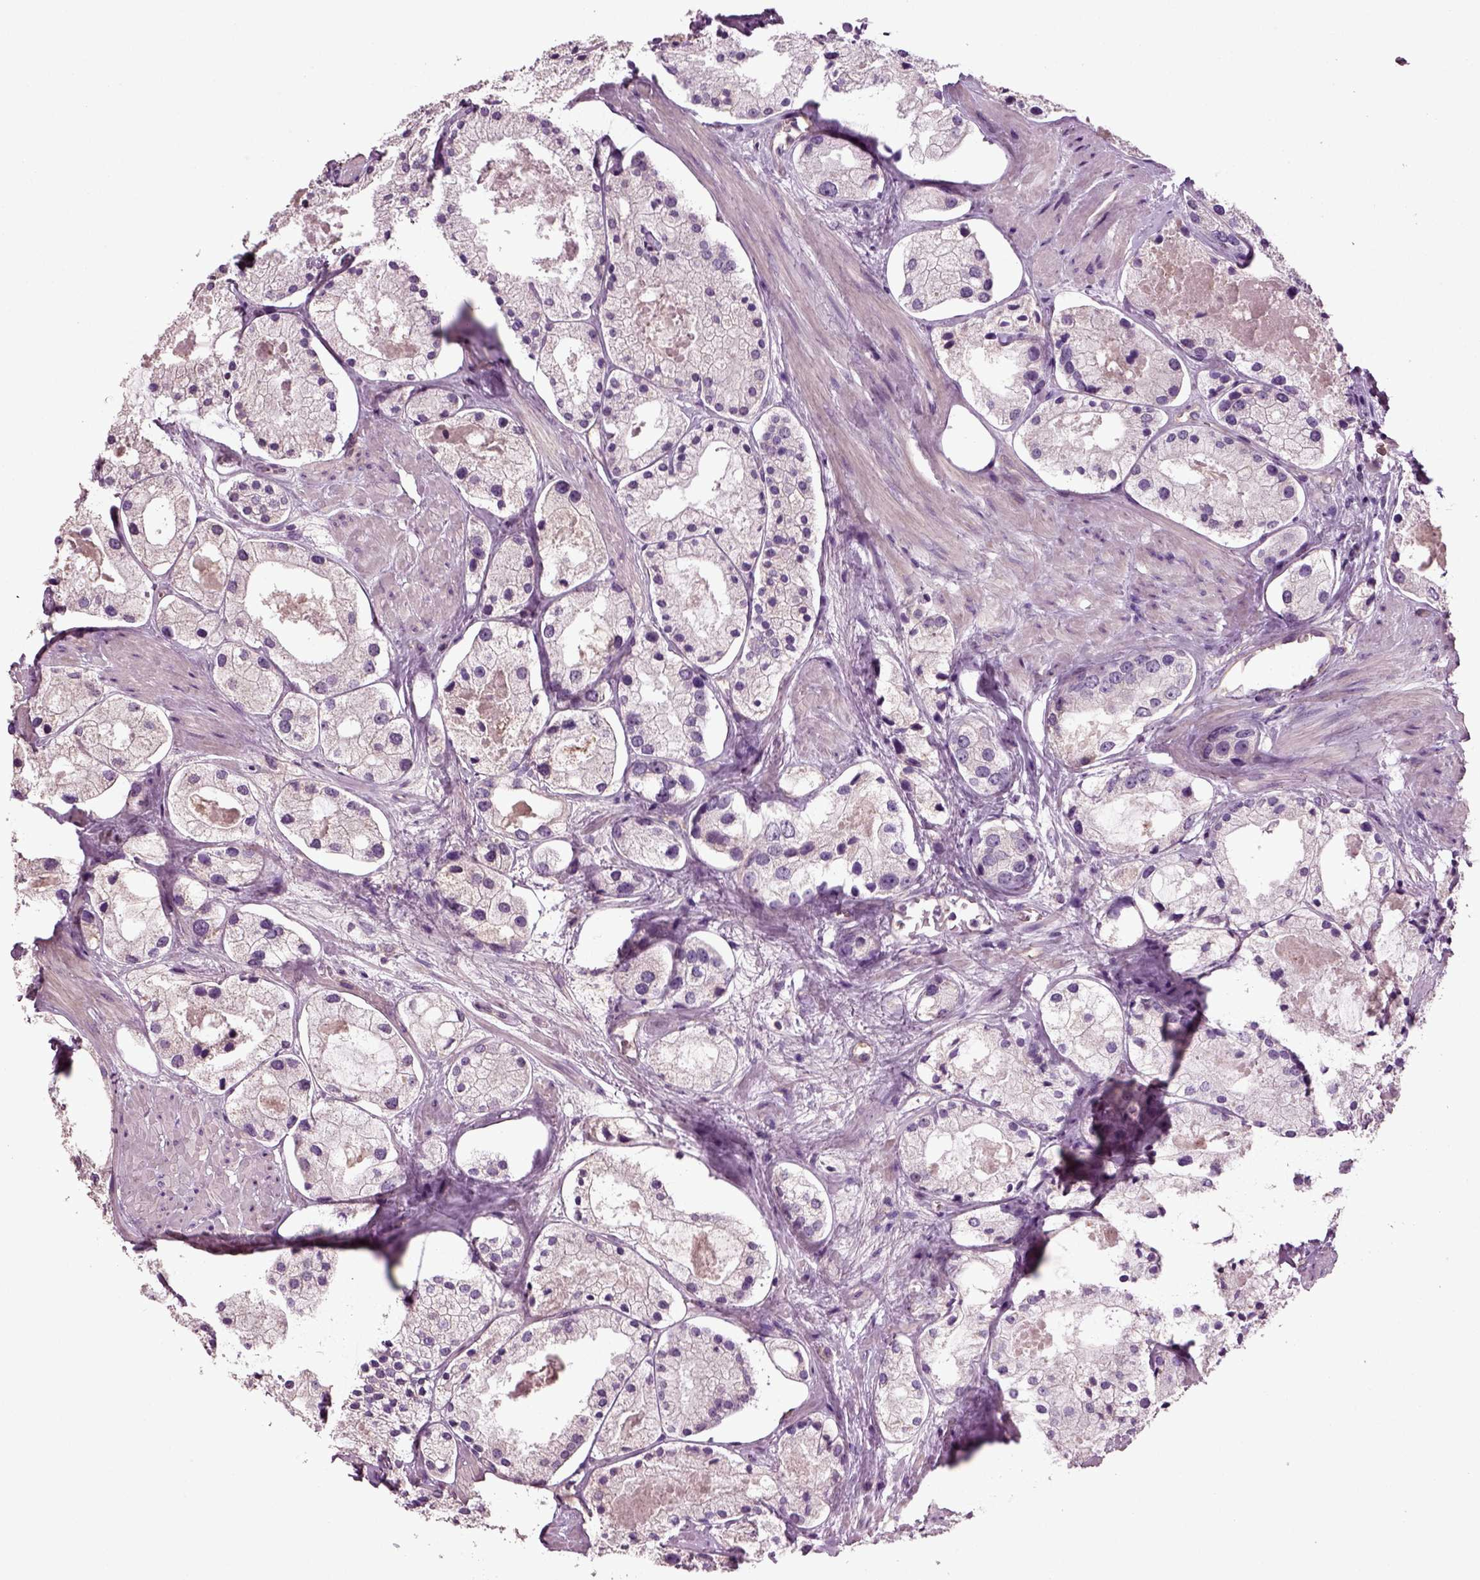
{"staining": {"intensity": "negative", "quantity": "none", "location": "none"}, "tissue": "prostate cancer", "cell_type": "Tumor cells", "image_type": "cancer", "snomed": [{"axis": "morphology", "description": "Adenocarcinoma, NOS"}, {"axis": "morphology", "description": "Adenocarcinoma, High grade"}, {"axis": "topography", "description": "Prostate"}], "caption": "Immunohistochemical staining of prostate cancer (high-grade adenocarcinoma) displays no significant staining in tumor cells.", "gene": "DEFB118", "patient": {"sex": "male", "age": 64}}